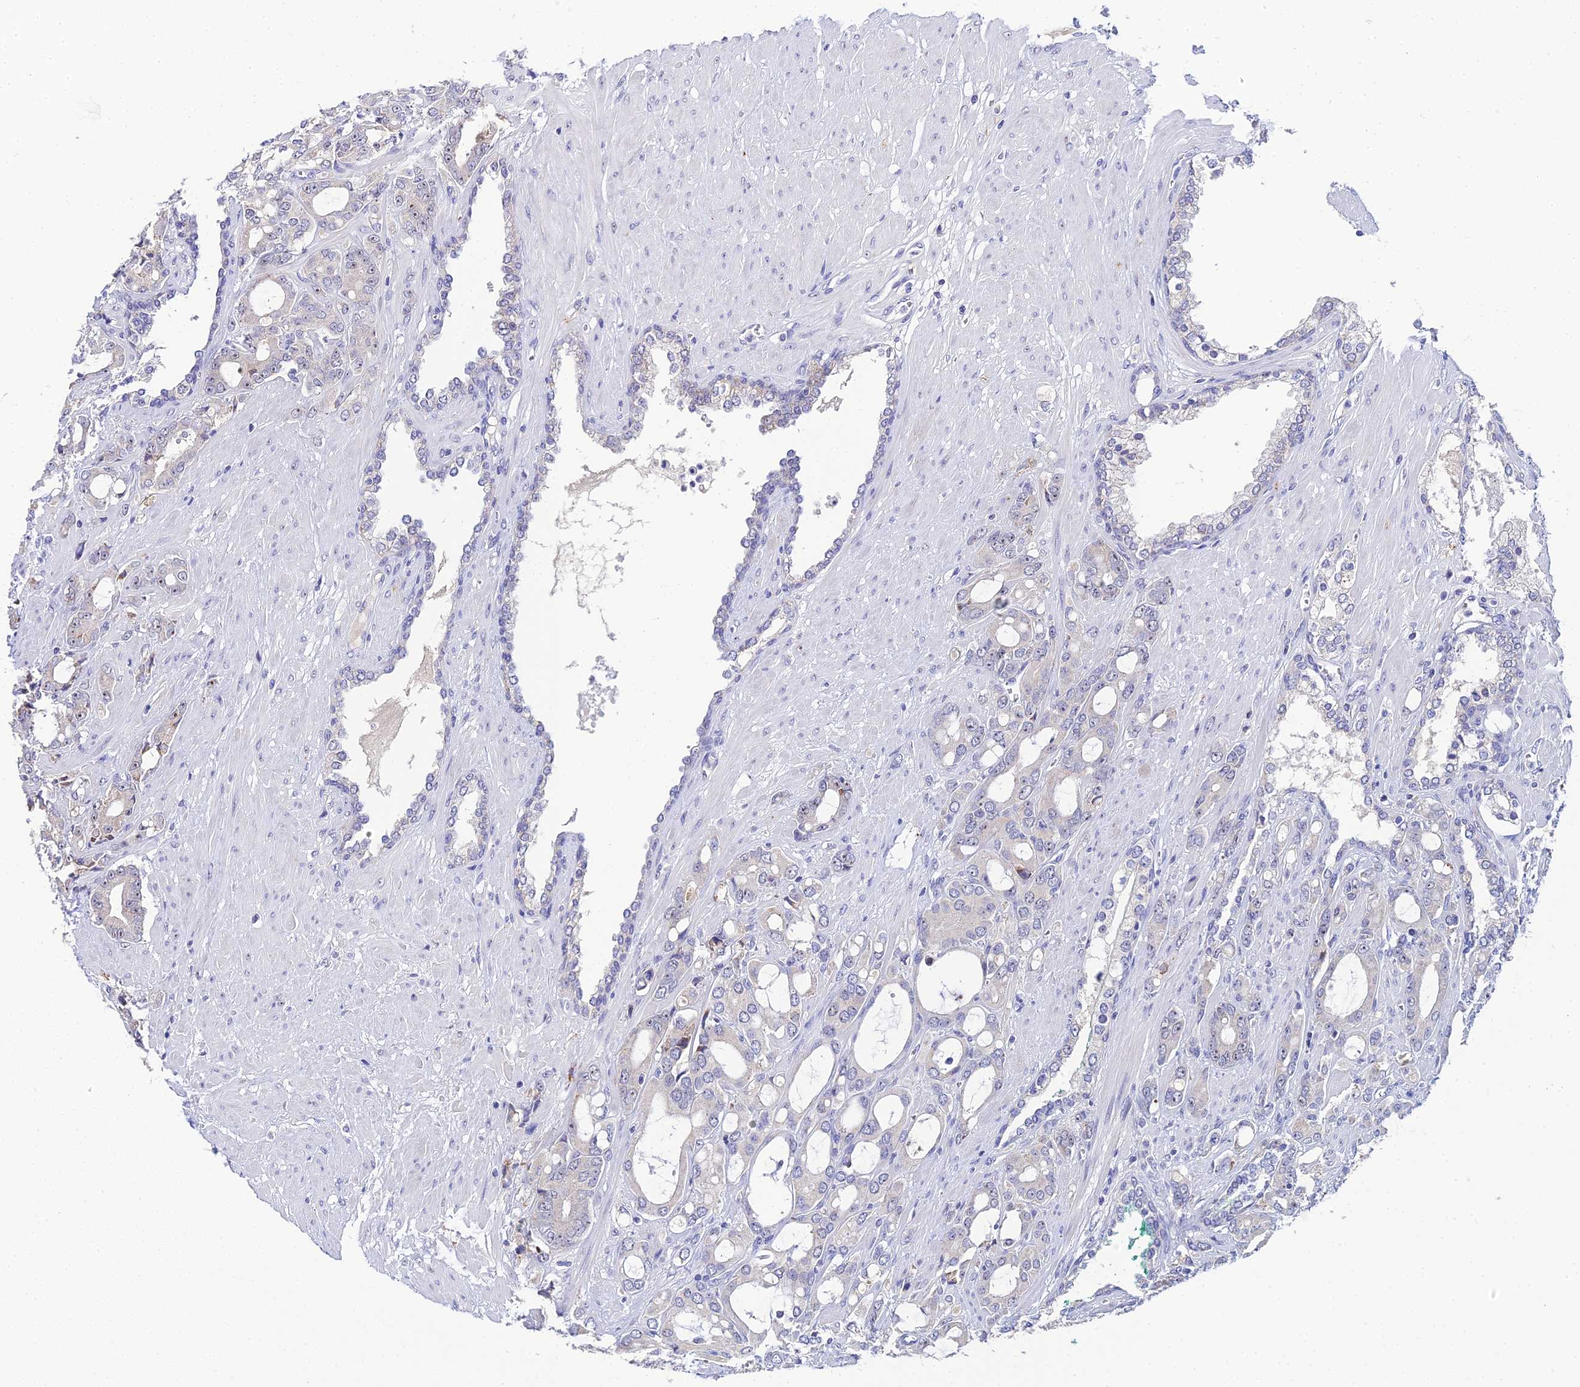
{"staining": {"intensity": "negative", "quantity": "none", "location": "none"}, "tissue": "prostate cancer", "cell_type": "Tumor cells", "image_type": "cancer", "snomed": [{"axis": "morphology", "description": "Adenocarcinoma, High grade"}, {"axis": "topography", "description": "Prostate"}], "caption": "Immunohistochemistry (IHC) image of neoplastic tissue: human prostate cancer stained with DAB demonstrates no significant protein staining in tumor cells.", "gene": "PLPP4", "patient": {"sex": "male", "age": 72}}